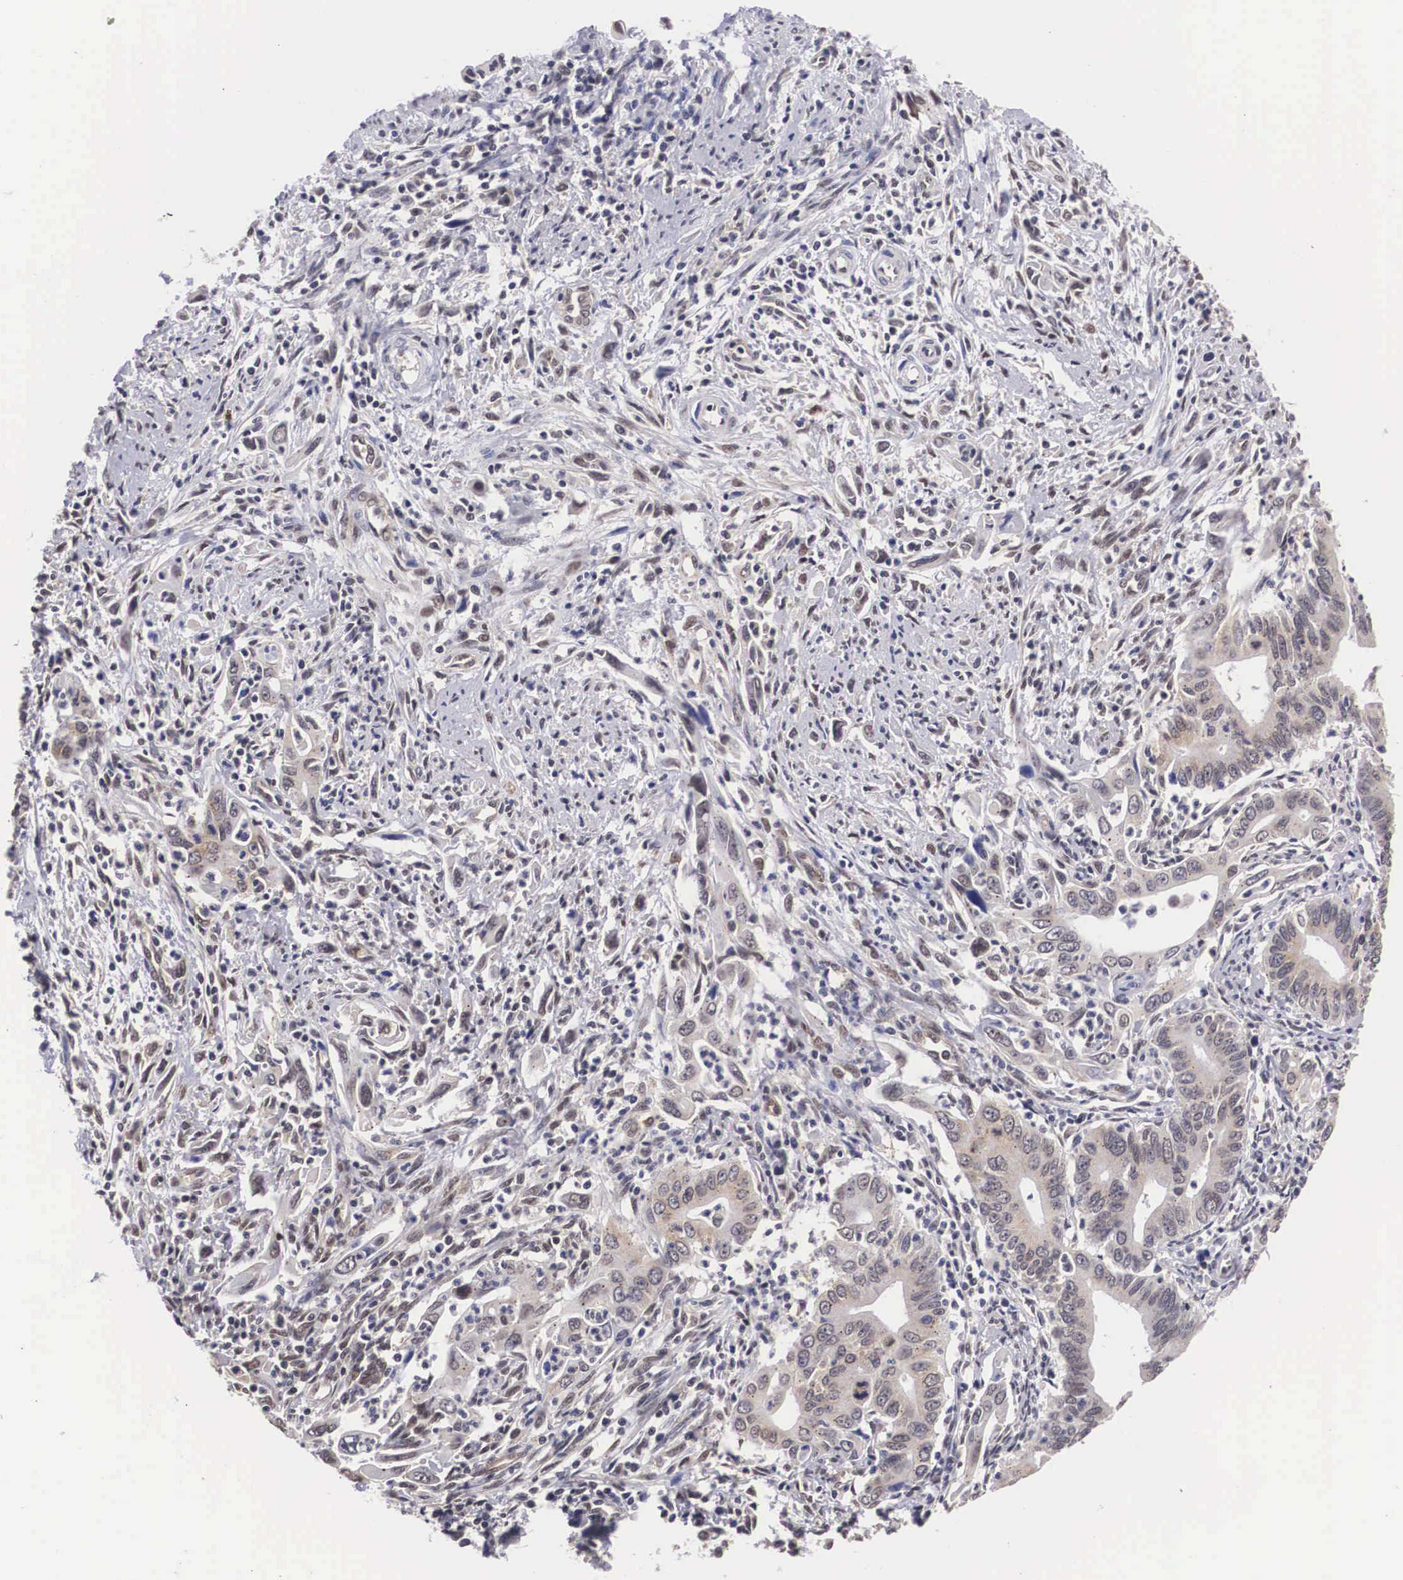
{"staining": {"intensity": "weak", "quantity": "25%-75%", "location": "cytoplasmic/membranous"}, "tissue": "cervical cancer", "cell_type": "Tumor cells", "image_type": "cancer", "snomed": [{"axis": "morphology", "description": "Normal tissue, NOS"}, {"axis": "morphology", "description": "Adenocarcinoma, NOS"}, {"axis": "topography", "description": "Cervix"}], "caption": "Protein expression analysis of cervical adenocarcinoma exhibits weak cytoplasmic/membranous staining in about 25%-75% of tumor cells. (Stains: DAB (3,3'-diaminobenzidine) in brown, nuclei in blue, Microscopy: brightfield microscopy at high magnification).", "gene": "OTX2", "patient": {"sex": "female", "age": 34}}